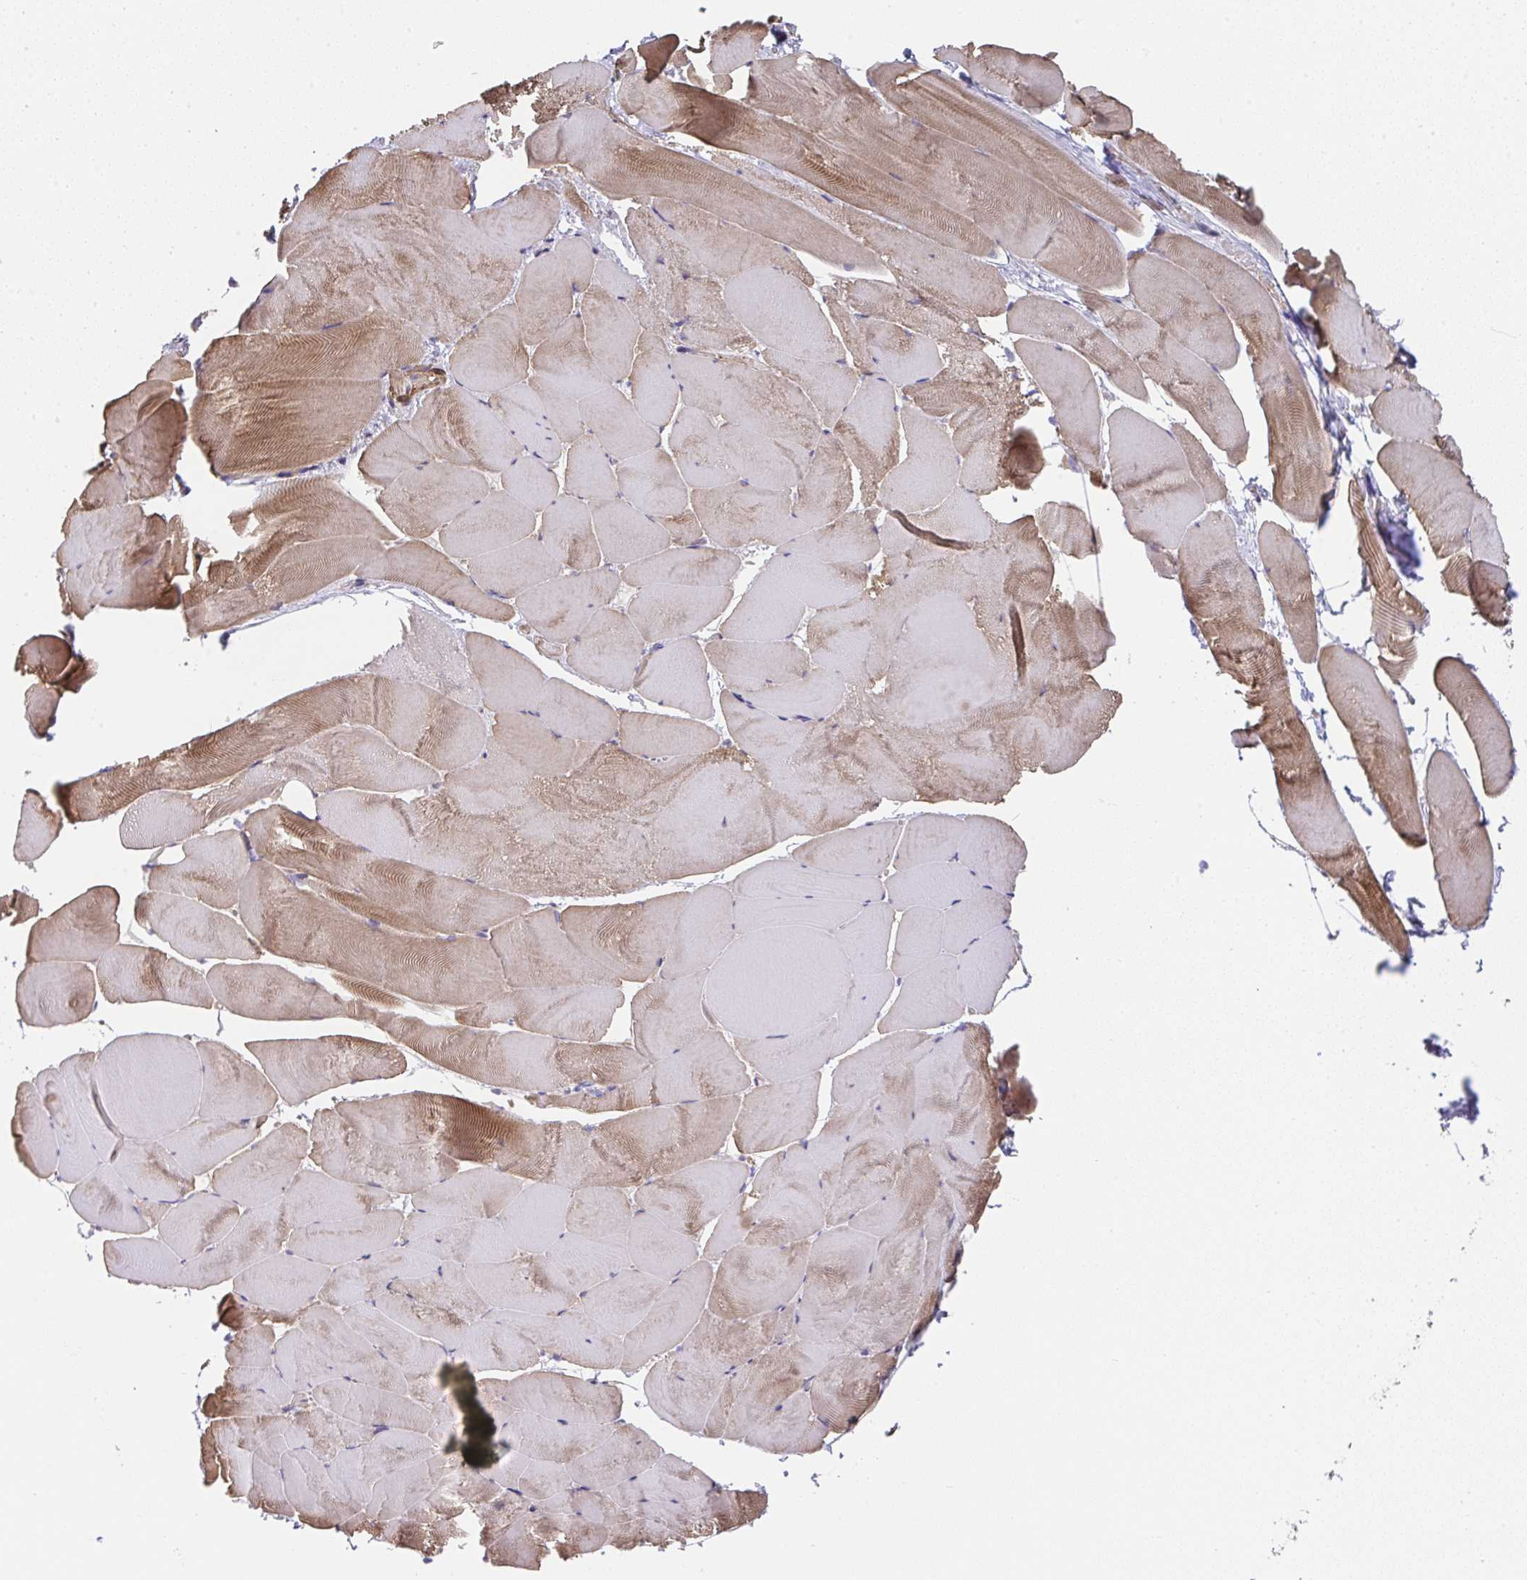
{"staining": {"intensity": "moderate", "quantity": "25%-75%", "location": "cytoplasmic/membranous"}, "tissue": "skeletal muscle", "cell_type": "Myocytes", "image_type": "normal", "snomed": [{"axis": "morphology", "description": "Normal tissue, NOS"}, {"axis": "topography", "description": "Skeletal muscle"}], "caption": "Moderate cytoplasmic/membranous expression for a protein is identified in approximately 25%-75% of myocytes of unremarkable skeletal muscle using IHC.", "gene": "ZNF696", "patient": {"sex": "female", "age": 64}}